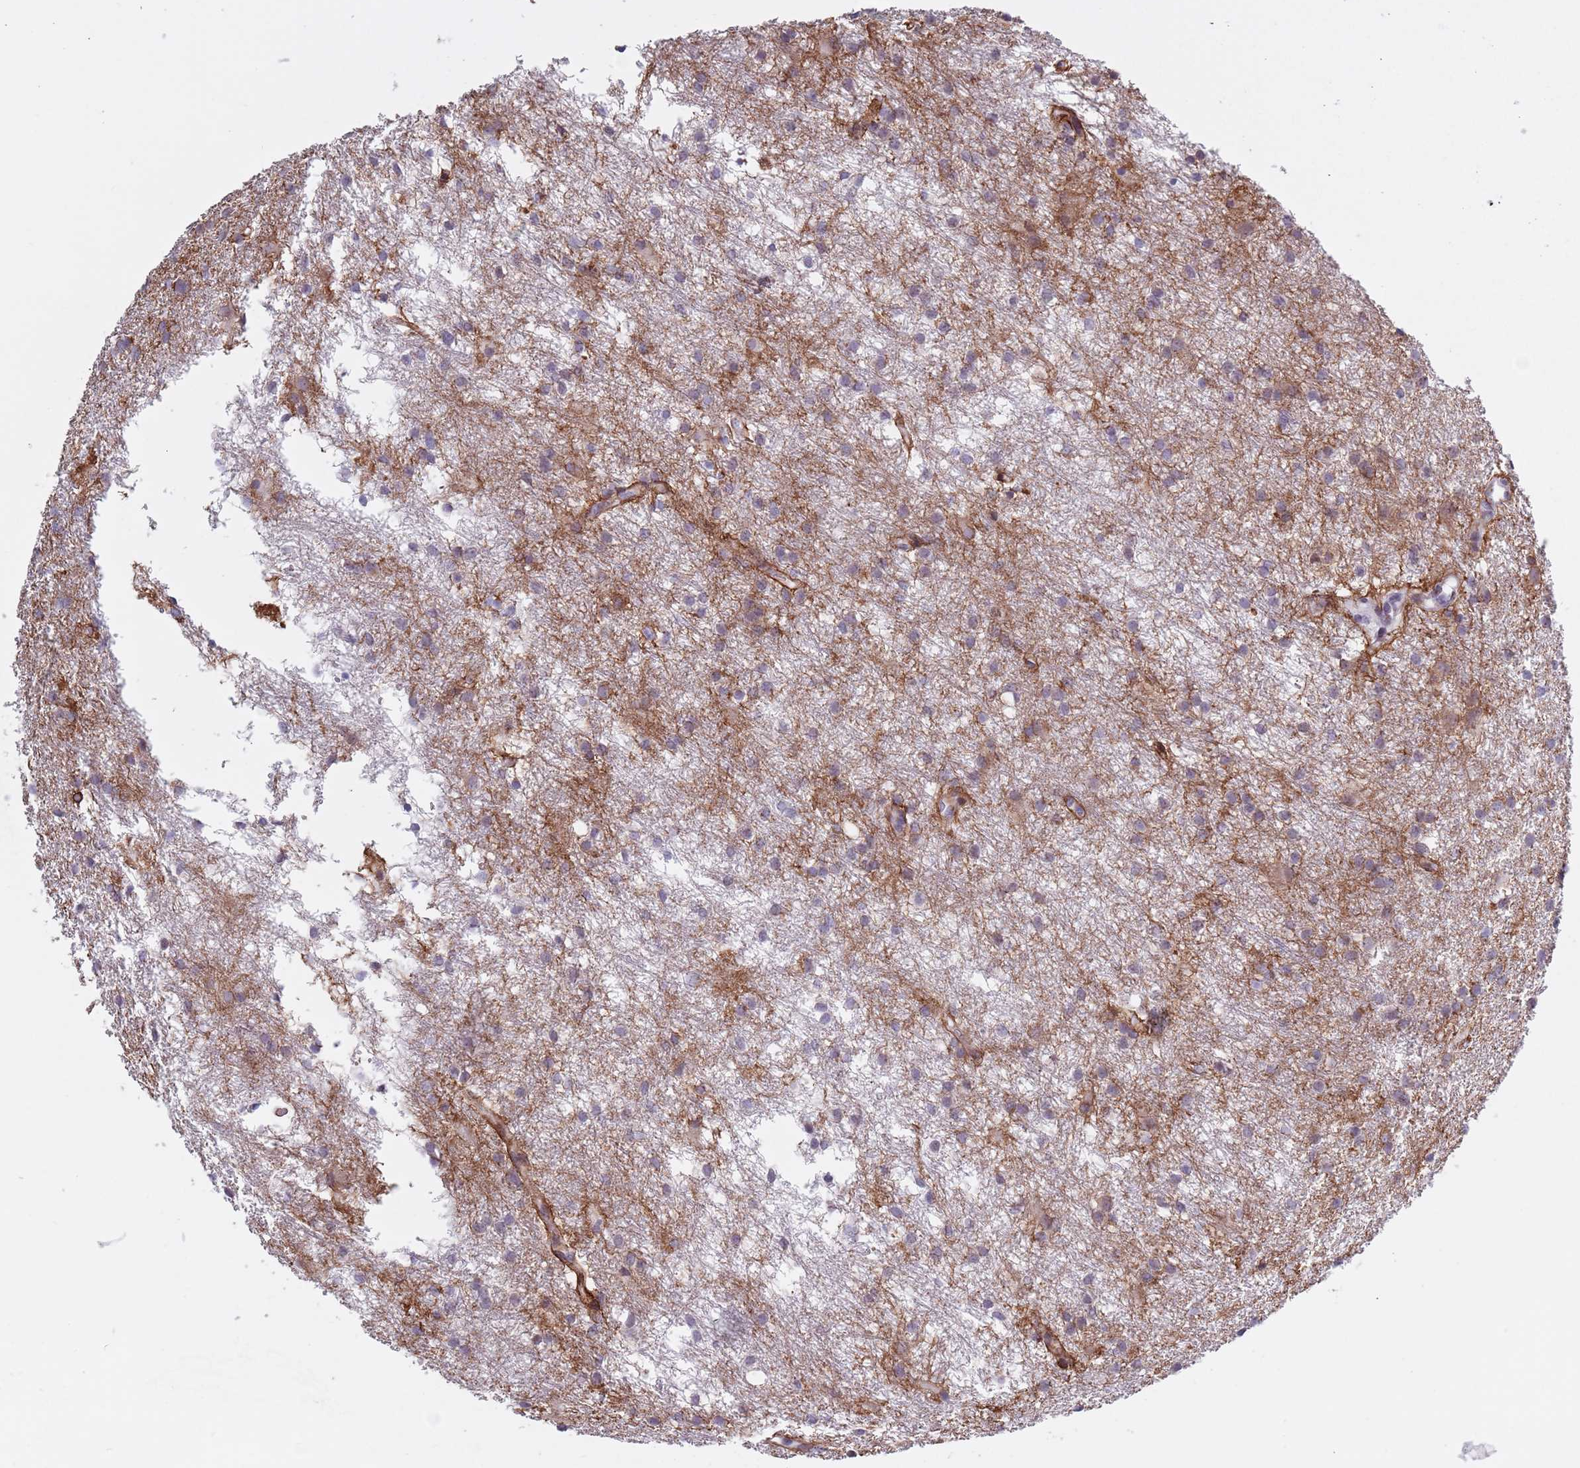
{"staining": {"intensity": "negative", "quantity": "none", "location": "none"}, "tissue": "glioma", "cell_type": "Tumor cells", "image_type": "cancer", "snomed": [{"axis": "morphology", "description": "Glioma, malignant, High grade"}, {"axis": "topography", "description": "Brain"}], "caption": "An immunohistochemistry (IHC) histopathology image of malignant glioma (high-grade) is shown. There is no staining in tumor cells of malignant glioma (high-grade).", "gene": "ZKSCAN2", "patient": {"sex": "male", "age": 77}}